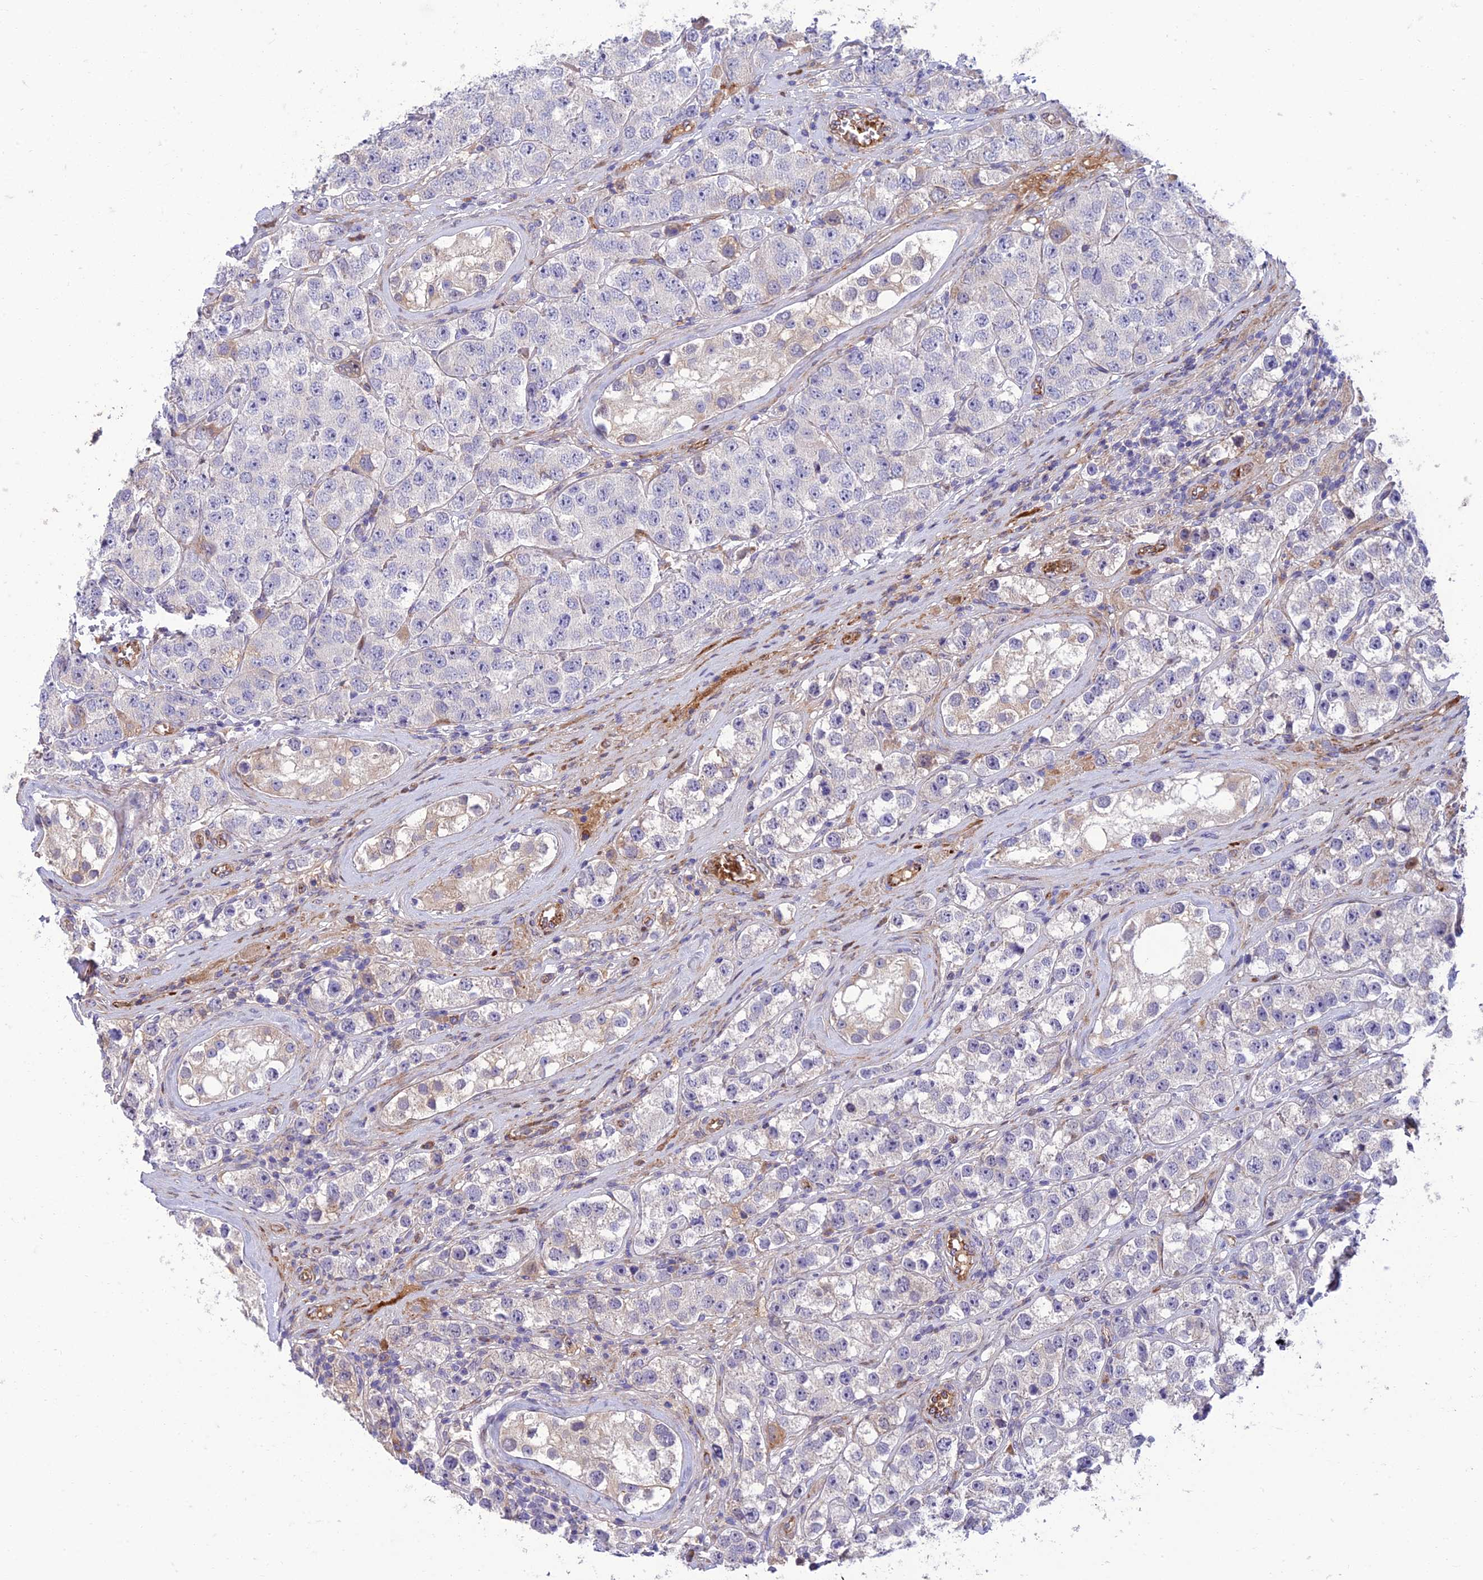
{"staining": {"intensity": "negative", "quantity": "none", "location": "none"}, "tissue": "testis cancer", "cell_type": "Tumor cells", "image_type": "cancer", "snomed": [{"axis": "morphology", "description": "Seminoma, NOS"}, {"axis": "topography", "description": "Testis"}], "caption": "Immunohistochemistry (IHC) histopathology image of neoplastic tissue: human testis seminoma stained with DAB demonstrates no significant protein staining in tumor cells. (Immunohistochemistry, brightfield microscopy, high magnification).", "gene": "SEL1L3", "patient": {"sex": "male", "age": 28}}